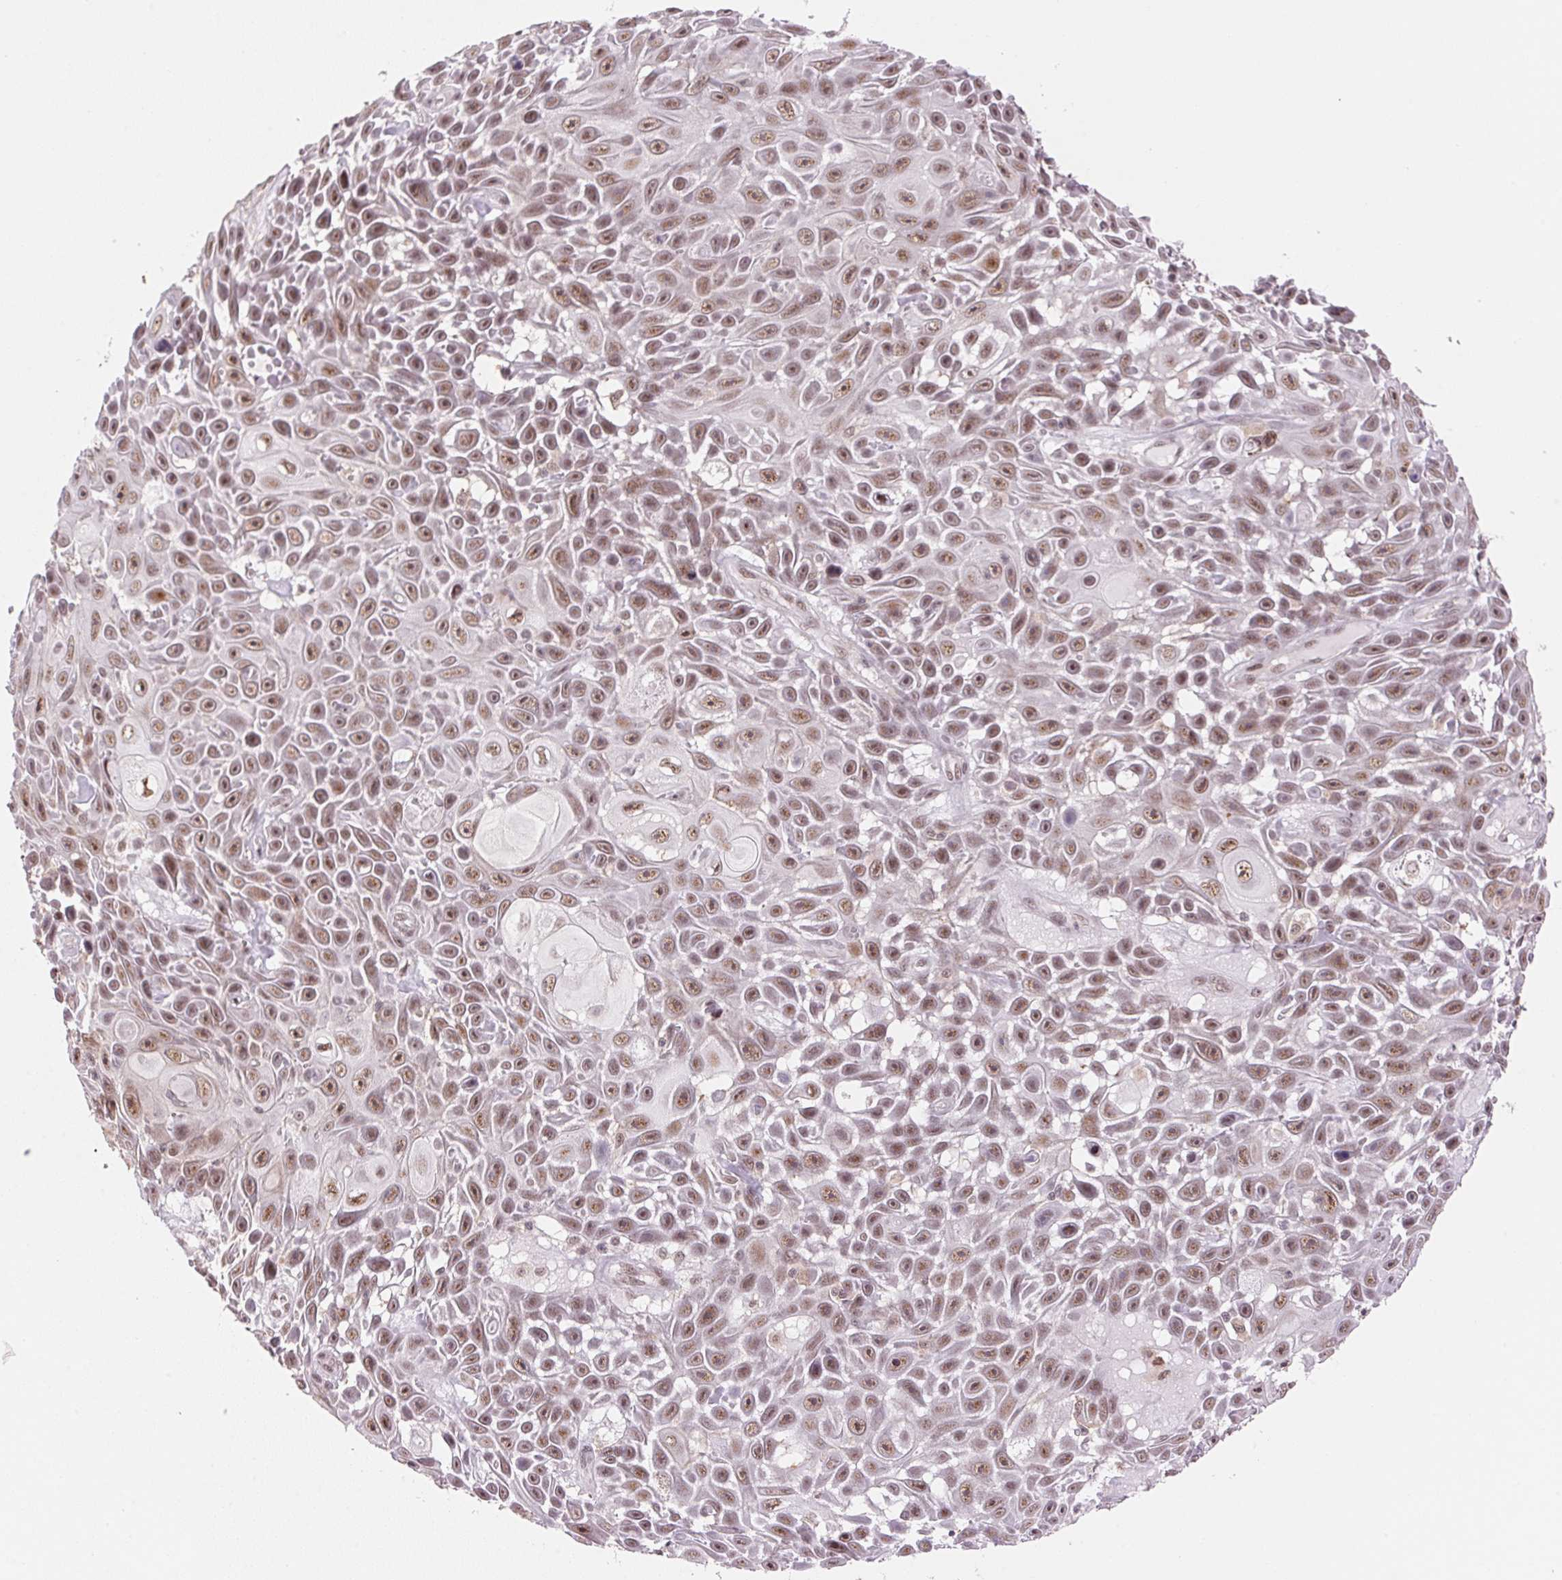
{"staining": {"intensity": "moderate", "quantity": ">75%", "location": "nuclear"}, "tissue": "skin cancer", "cell_type": "Tumor cells", "image_type": "cancer", "snomed": [{"axis": "morphology", "description": "Squamous cell carcinoma, NOS"}, {"axis": "topography", "description": "Skin"}], "caption": "Human skin squamous cell carcinoma stained with a brown dye exhibits moderate nuclear positive expression in about >75% of tumor cells.", "gene": "HNRNPDL", "patient": {"sex": "male", "age": 82}}